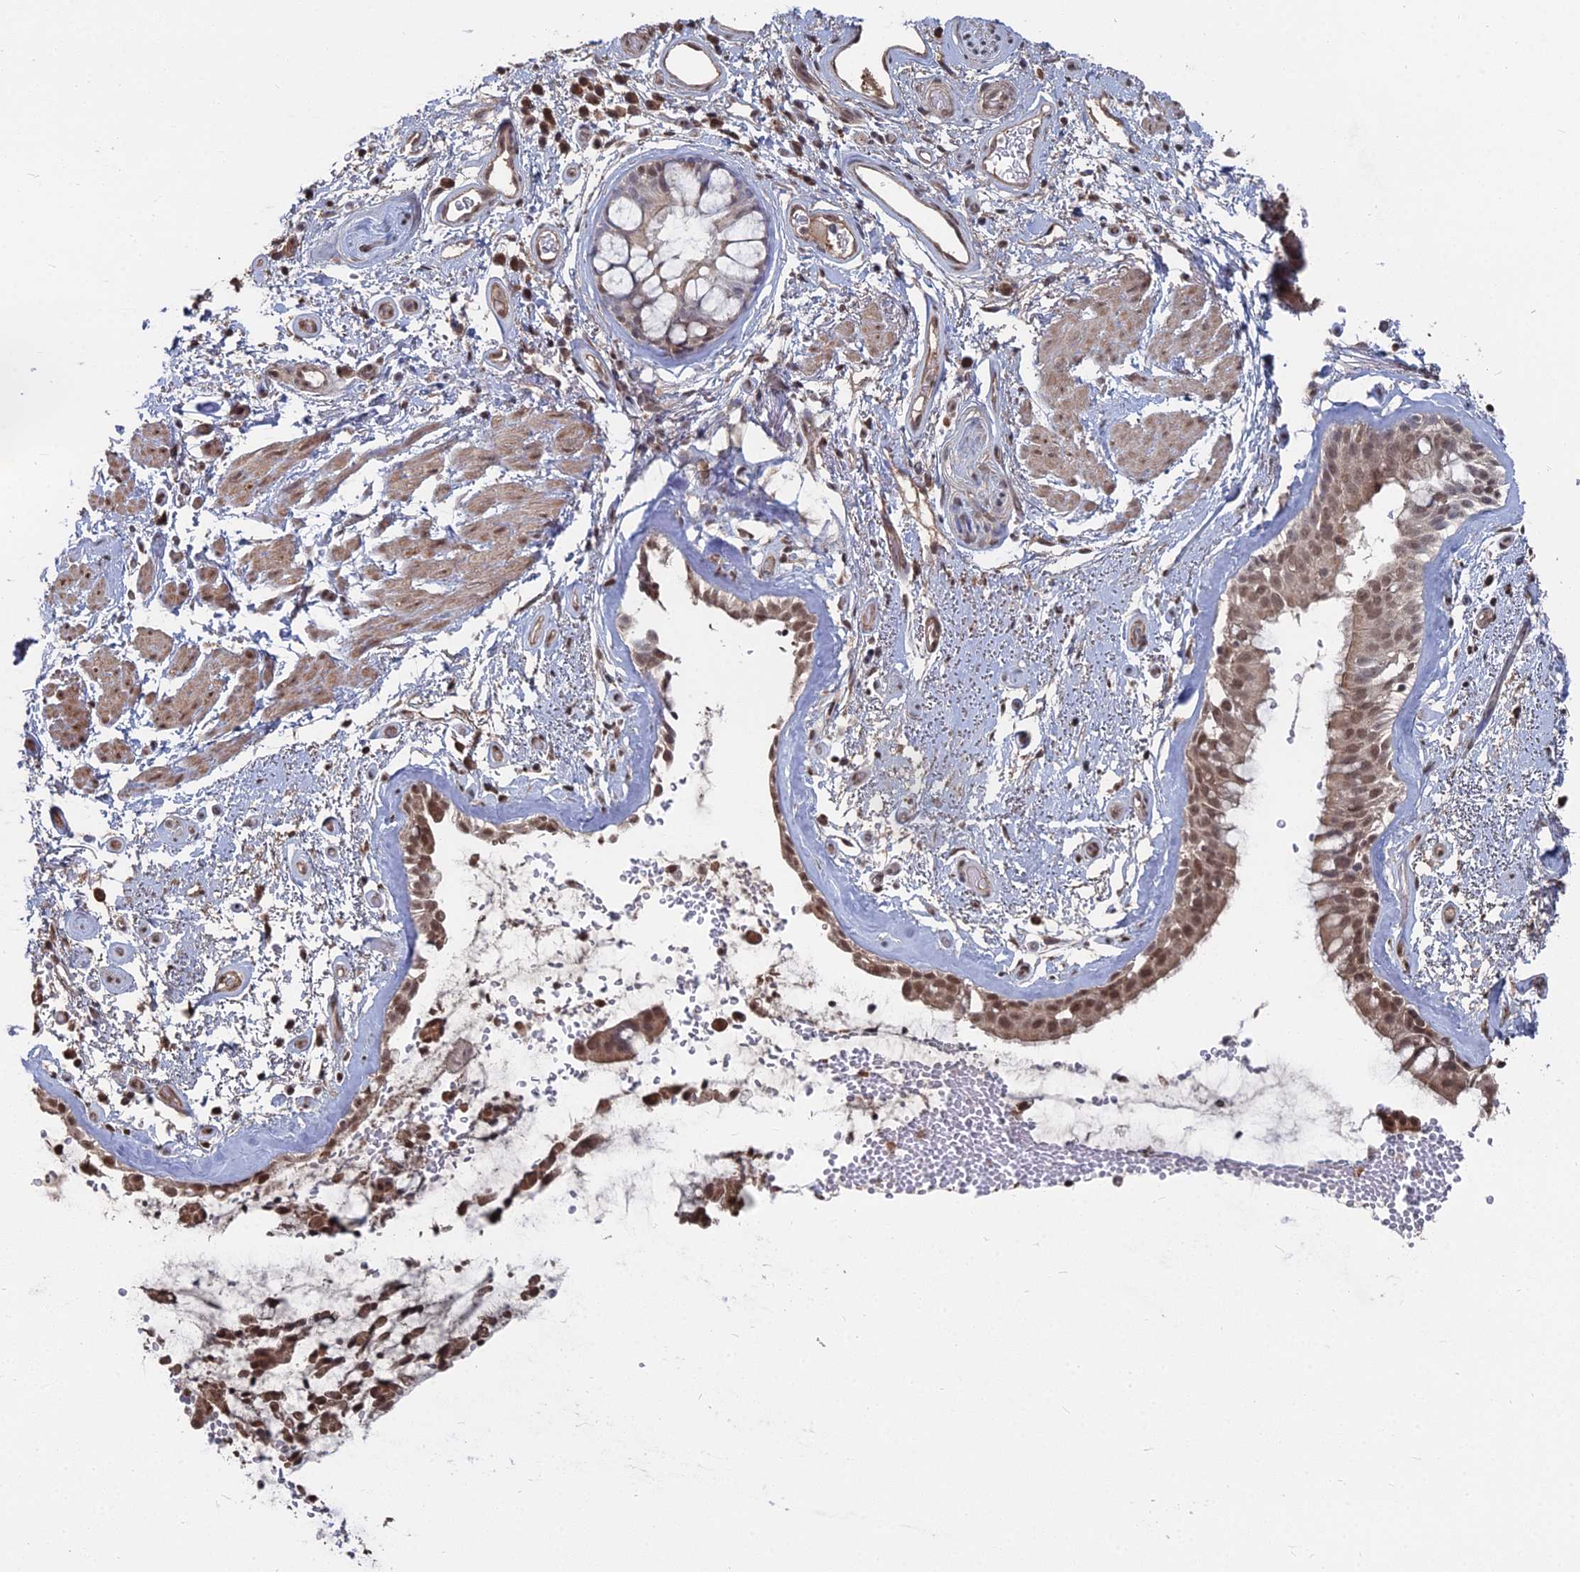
{"staining": {"intensity": "moderate", "quantity": ">75%", "location": "cytoplasmic/membranous,nuclear"}, "tissue": "bronchus", "cell_type": "Respiratory epithelial cells", "image_type": "normal", "snomed": [{"axis": "morphology", "description": "Normal tissue, NOS"}, {"axis": "topography", "description": "Cartilage tissue"}, {"axis": "topography", "description": "Bronchus"}], "caption": "A histopathology image of bronchus stained for a protein shows moderate cytoplasmic/membranous,nuclear brown staining in respiratory epithelial cells.", "gene": "CCNP", "patient": {"sex": "female", "age": 66}}